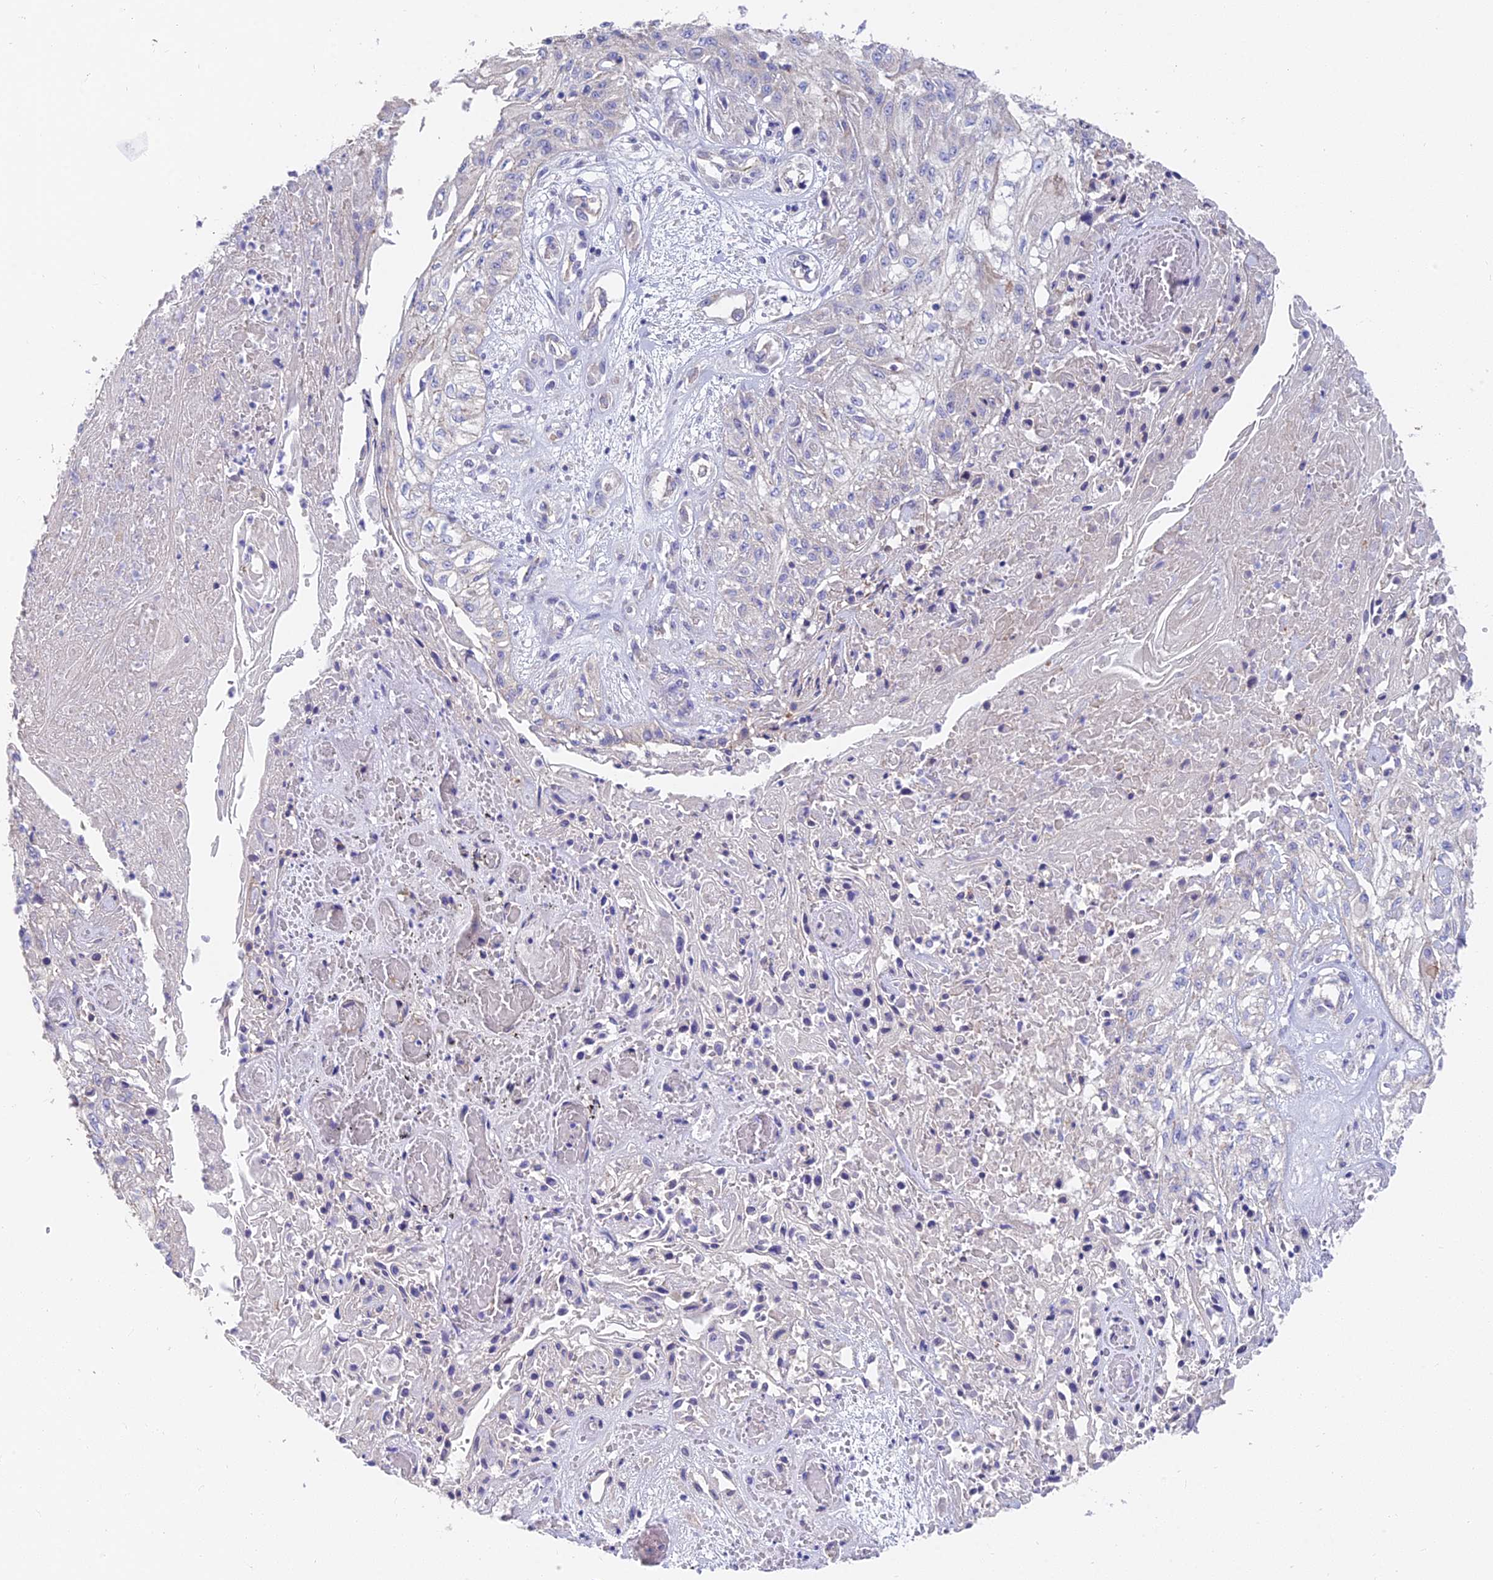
{"staining": {"intensity": "negative", "quantity": "none", "location": "none"}, "tissue": "skin cancer", "cell_type": "Tumor cells", "image_type": "cancer", "snomed": [{"axis": "morphology", "description": "Squamous cell carcinoma, NOS"}, {"axis": "morphology", "description": "Squamous cell carcinoma, metastatic, NOS"}, {"axis": "topography", "description": "Skin"}, {"axis": "topography", "description": "Lymph node"}], "caption": "DAB immunohistochemical staining of skin cancer demonstrates no significant positivity in tumor cells.", "gene": "FAM168B", "patient": {"sex": "male", "age": 75}}